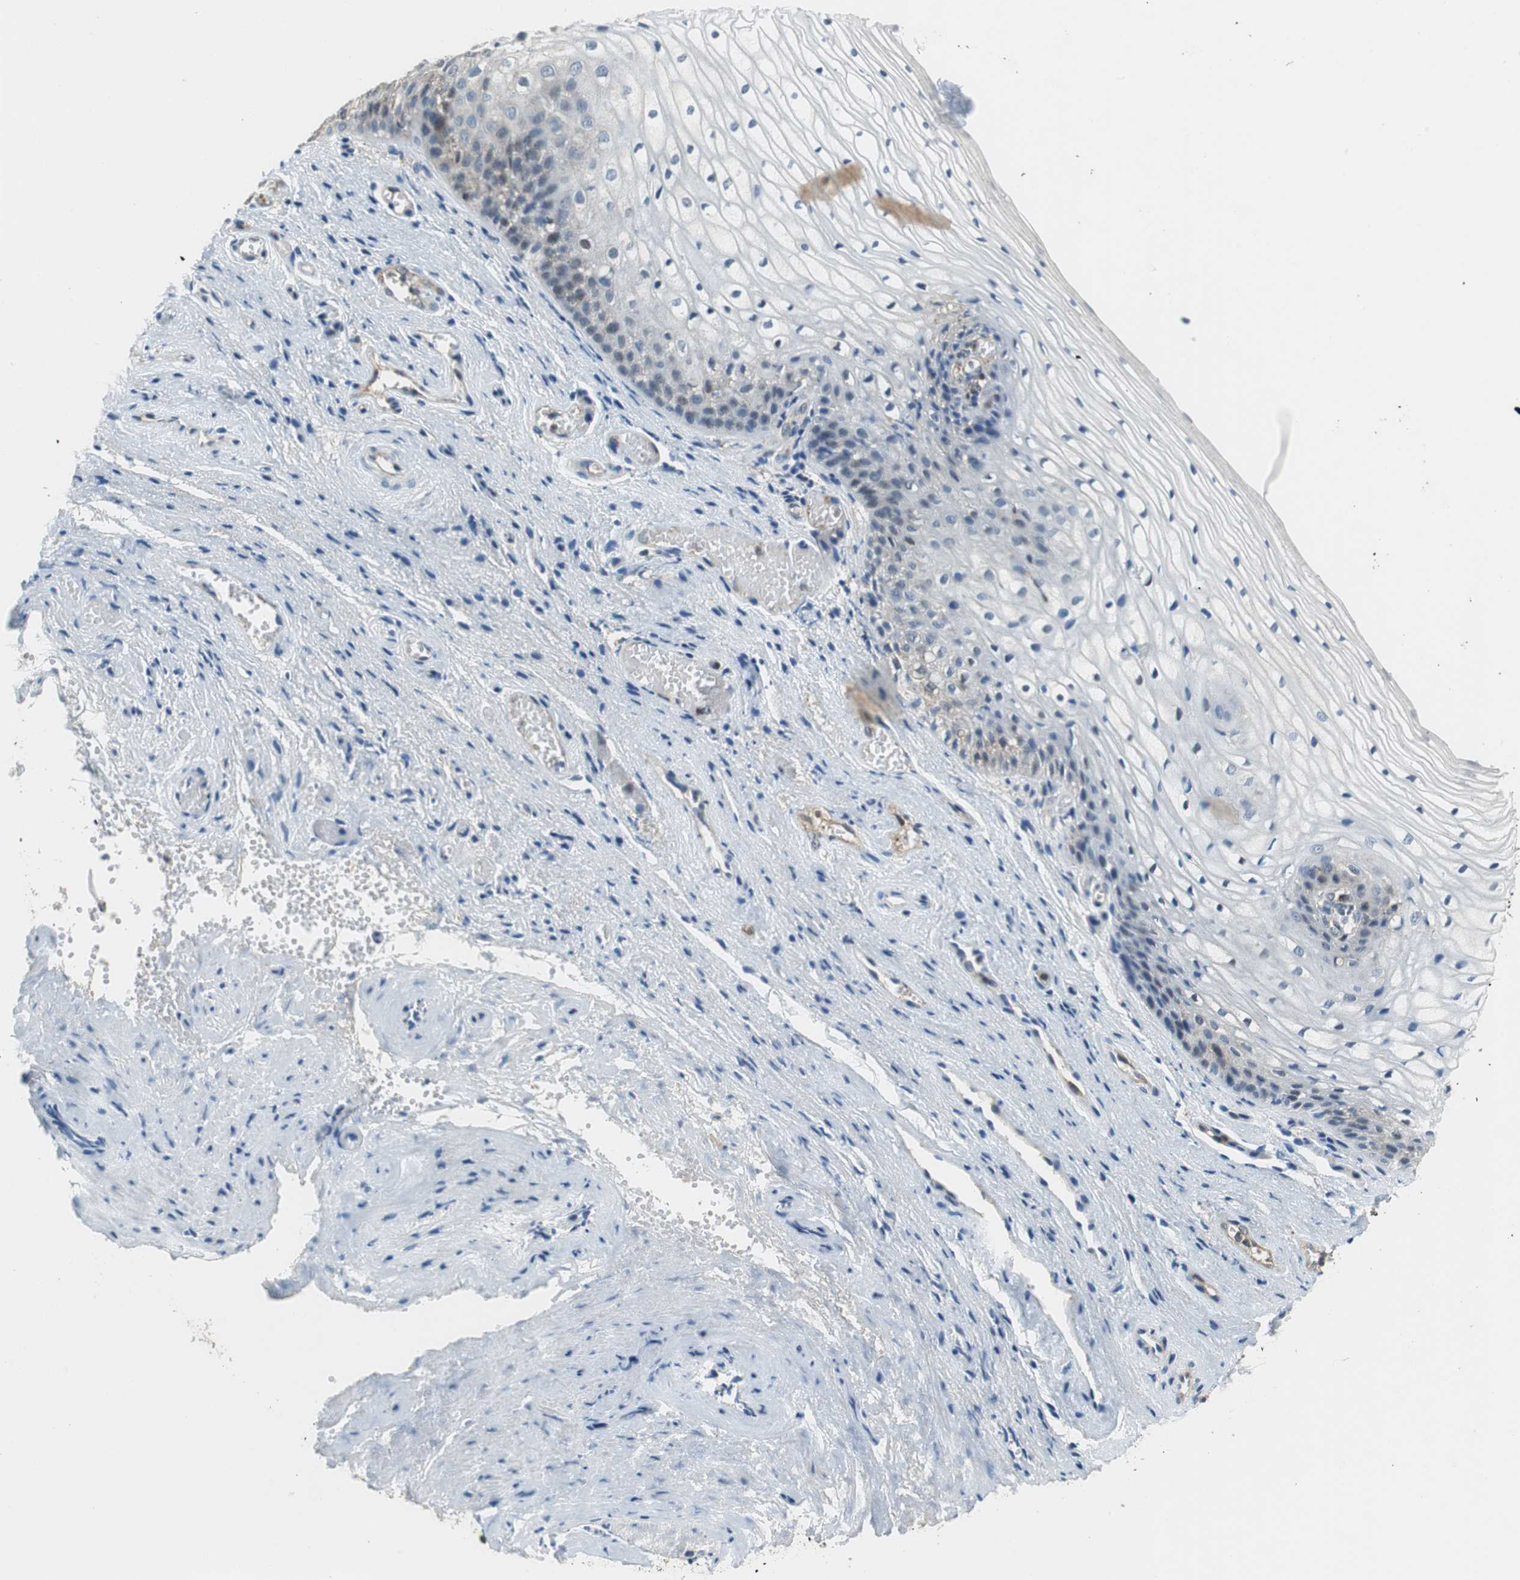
{"staining": {"intensity": "negative", "quantity": "none", "location": "none"}, "tissue": "vagina", "cell_type": "Squamous epithelial cells", "image_type": "normal", "snomed": [{"axis": "morphology", "description": "Normal tissue, NOS"}, {"axis": "topography", "description": "Vagina"}], "caption": "Immunohistochemistry micrograph of normal human vagina stained for a protein (brown), which exhibits no positivity in squamous epithelial cells. (DAB immunohistochemistry with hematoxylin counter stain).", "gene": "GSDMD", "patient": {"sex": "female", "age": 34}}